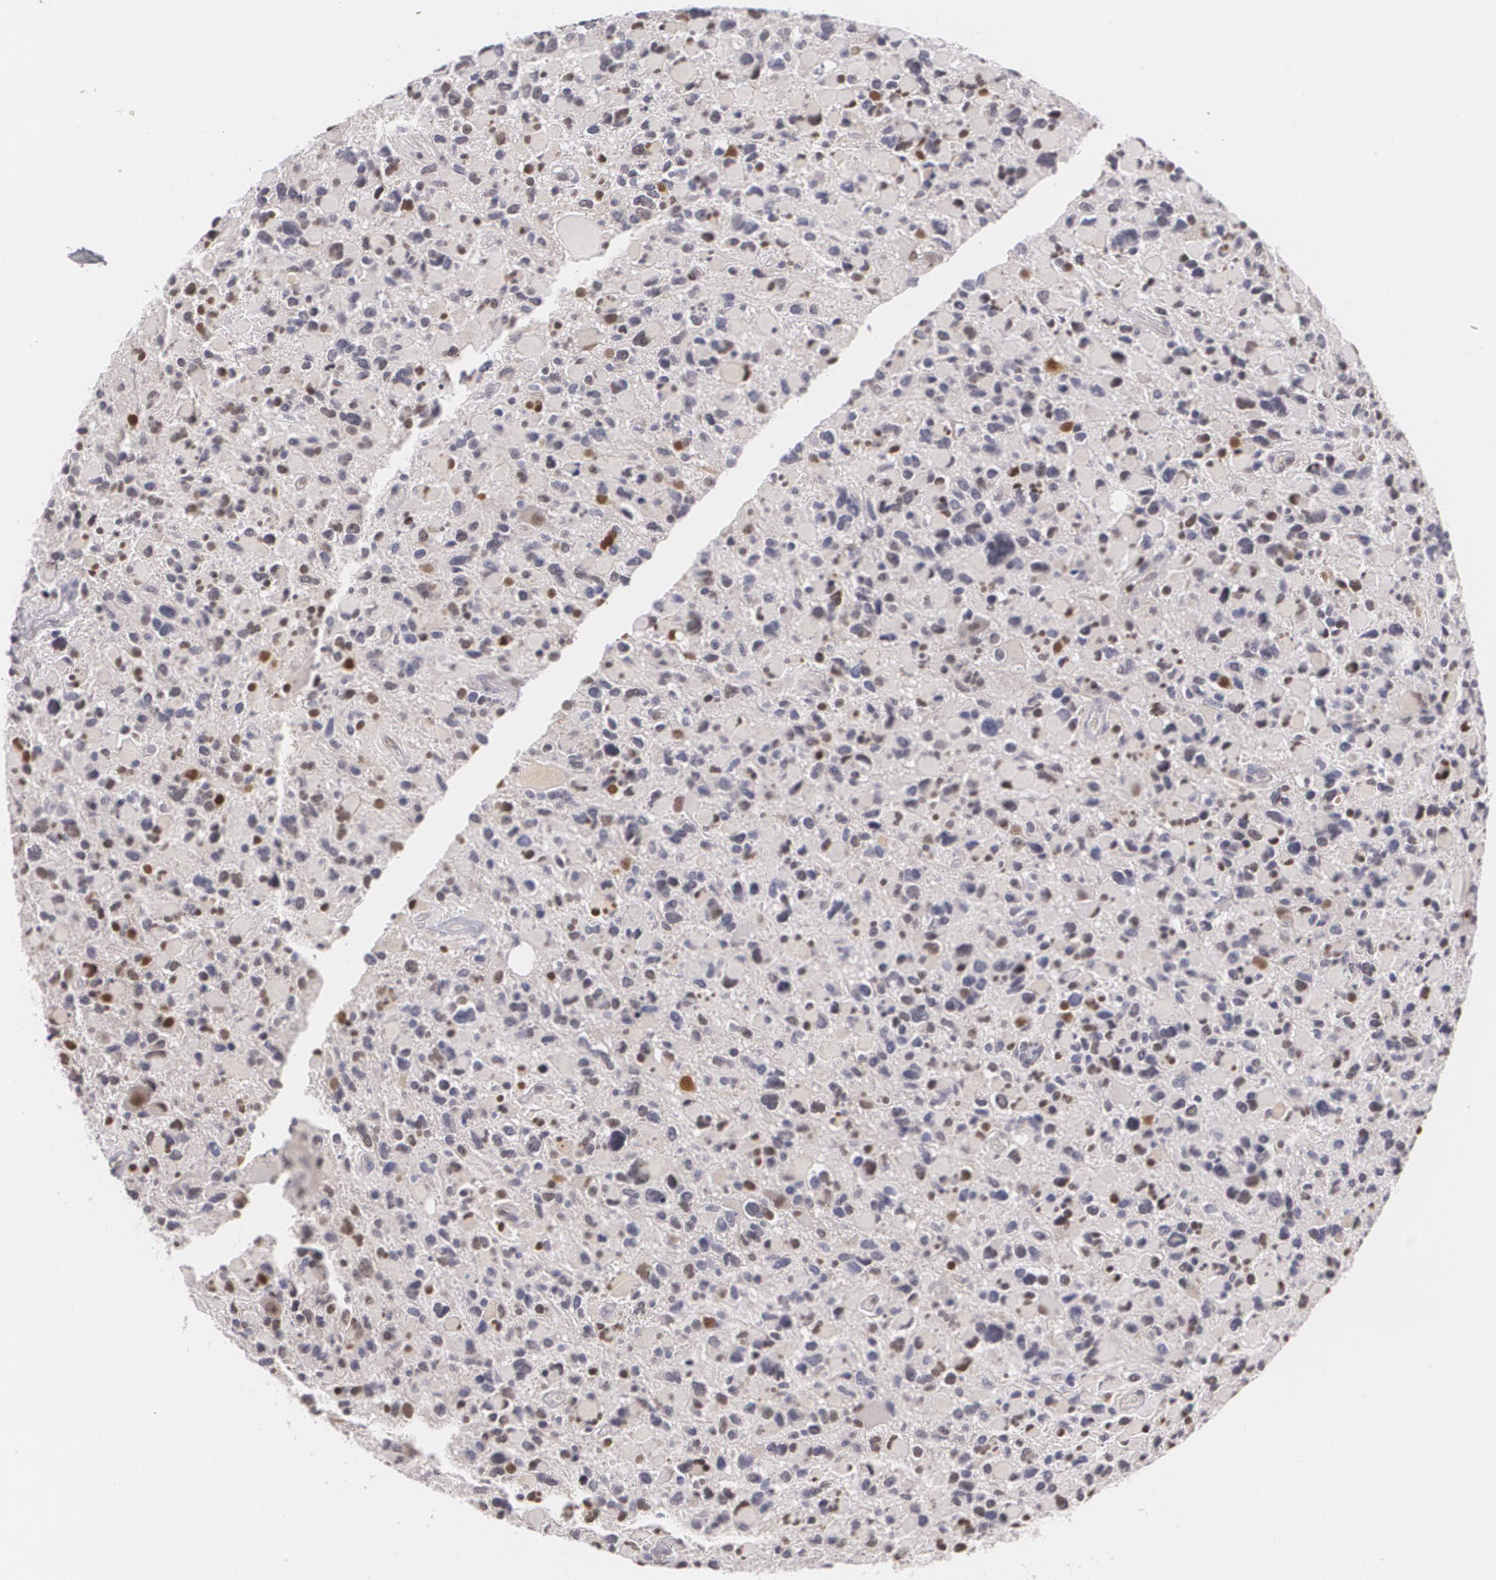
{"staining": {"intensity": "moderate", "quantity": "25%-75%", "location": "nuclear"}, "tissue": "glioma", "cell_type": "Tumor cells", "image_type": "cancer", "snomed": [{"axis": "morphology", "description": "Glioma, malignant, High grade"}, {"axis": "topography", "description": "Brain"}], "caption": "Protein staining of glioma tissue displays moderate nuclear staining in about 25%-75% of tumor cells.", "gene": "ZBTB16", "patient": {"sex": "female", "age": 37}}